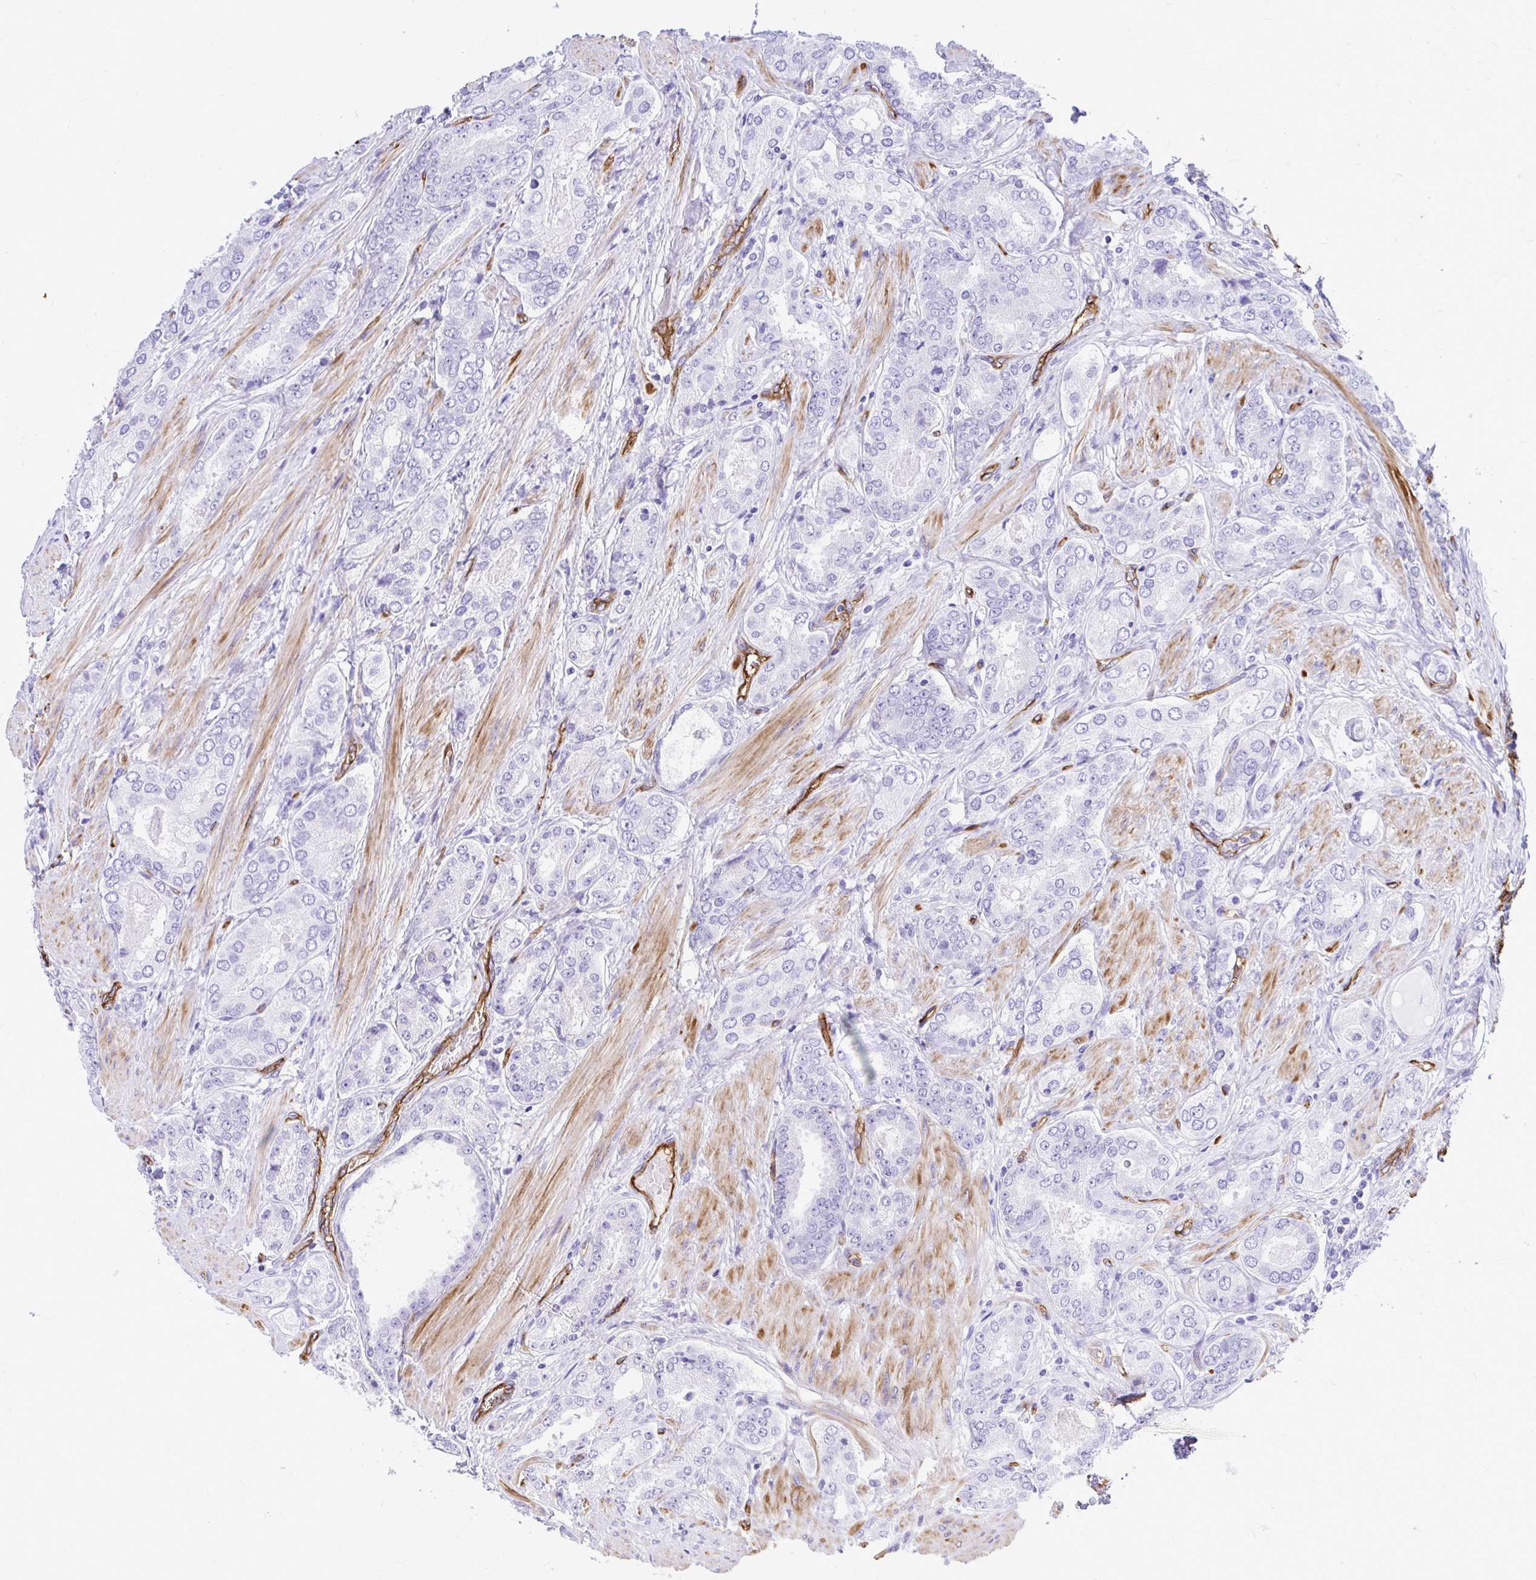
{"staining": {"intensity": "negative", "quantity": "none", "location": "none"}, "tissue": "prostate cancer", "cell_type": "Tumor cells", "image_type": "cancer", "snomed": [{"axis": "morphology", "description": "Adenocarcinoma, High grade"}, {"axis": "topography", "description": "Prostate"}], "caption": "Micrograph shows no significant protein positivity in tumor cells of prostate cancer (high-grade adenocarcinoma).", "gene": "ABCG2", "patient": {"sex": "male", "age": 63}}